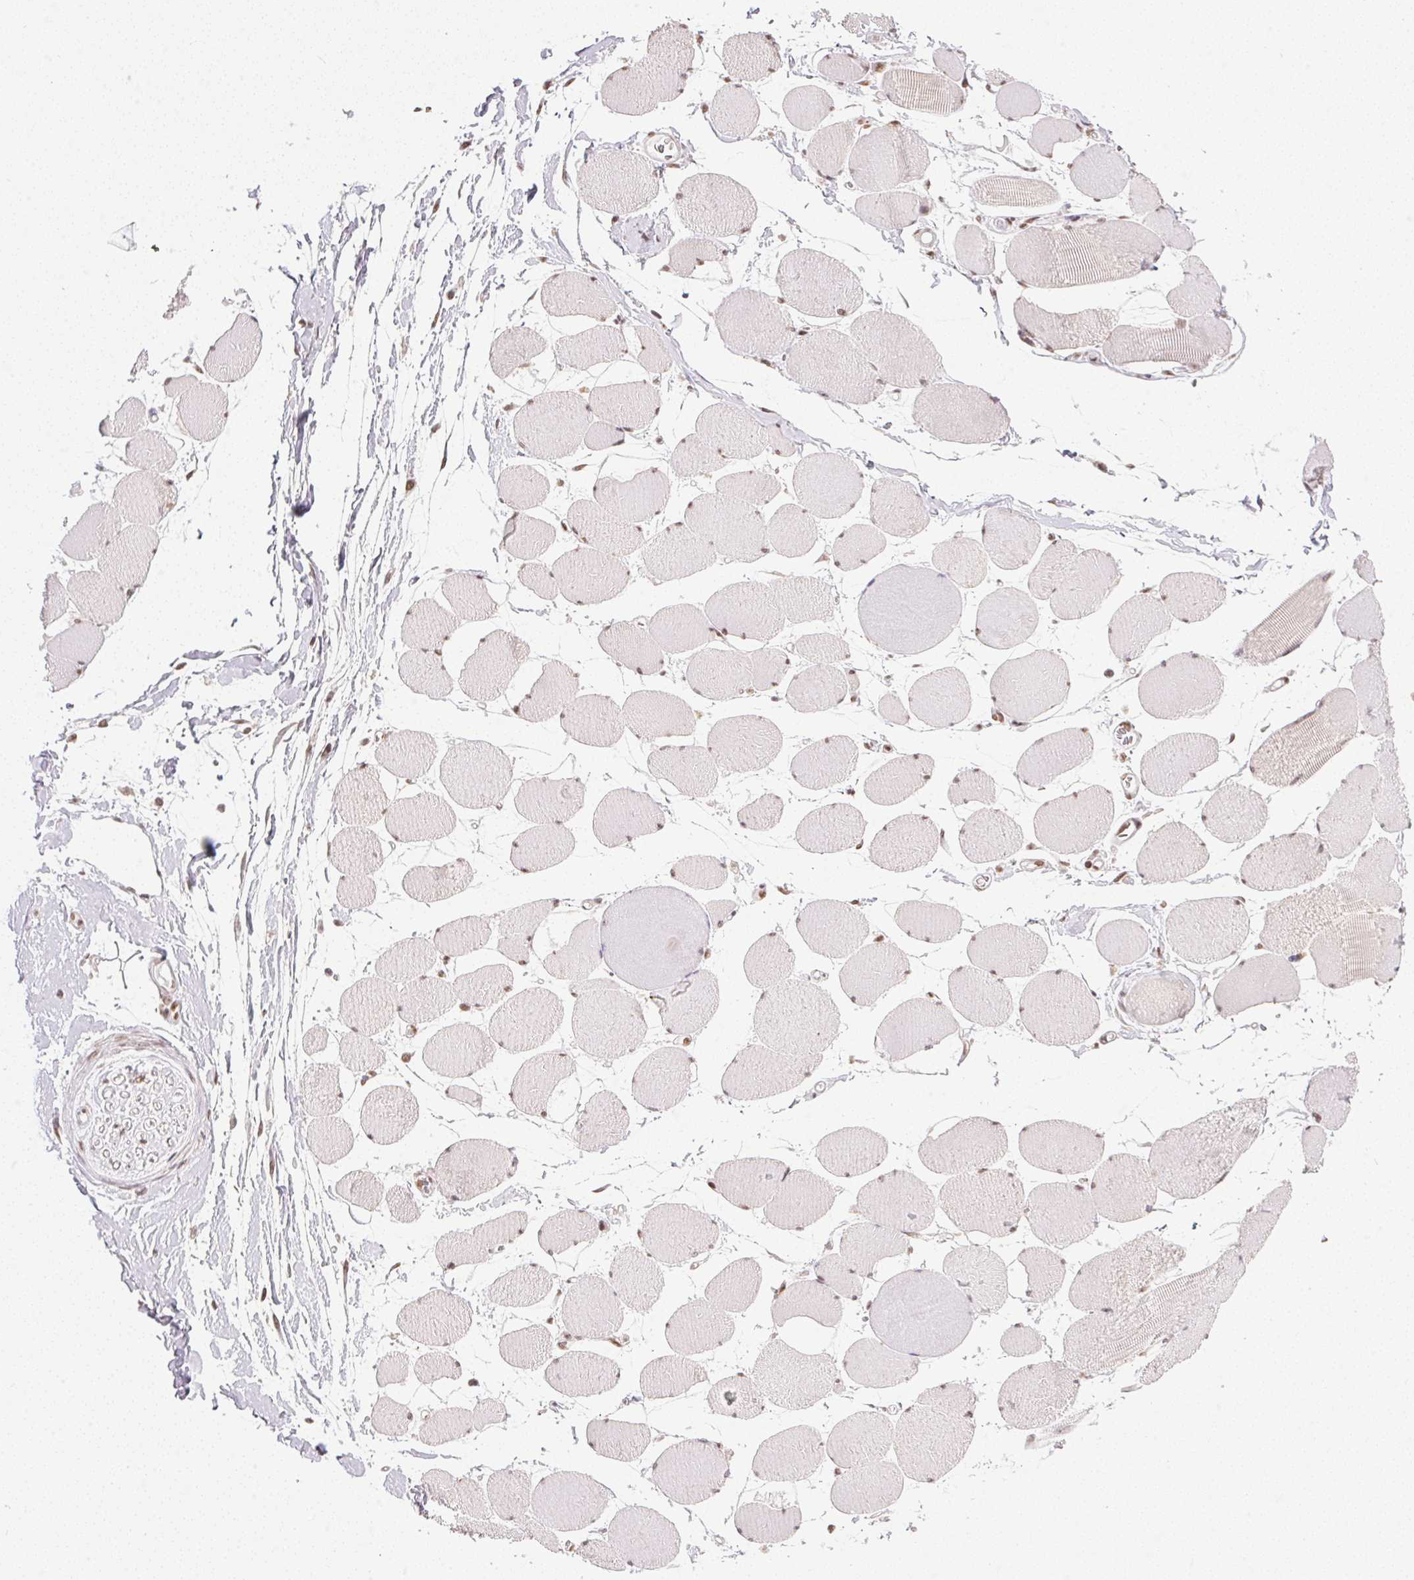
{"staining": {"intensity": "moderate", "quantity": ">75%", "location": "nuclear"}, "tissue": "skeletal muscle", "cell_type": "Myocytes", "image_type": "normal", "snomed": [{"axis": "morphology", "description": "Normal tissue, NOS"}, {"axis": "topography", "description": "Skeletal muscle"}], "caption": "Protein expression analysis of normal skeletal muscle exhibits moderate nuclear staining in about >75% of myocytes. The protein is shown in brown color, while the nuclei are stained blue.", "gene": "NFE2L1", "patient": {"sex": "female", "age": 75}}